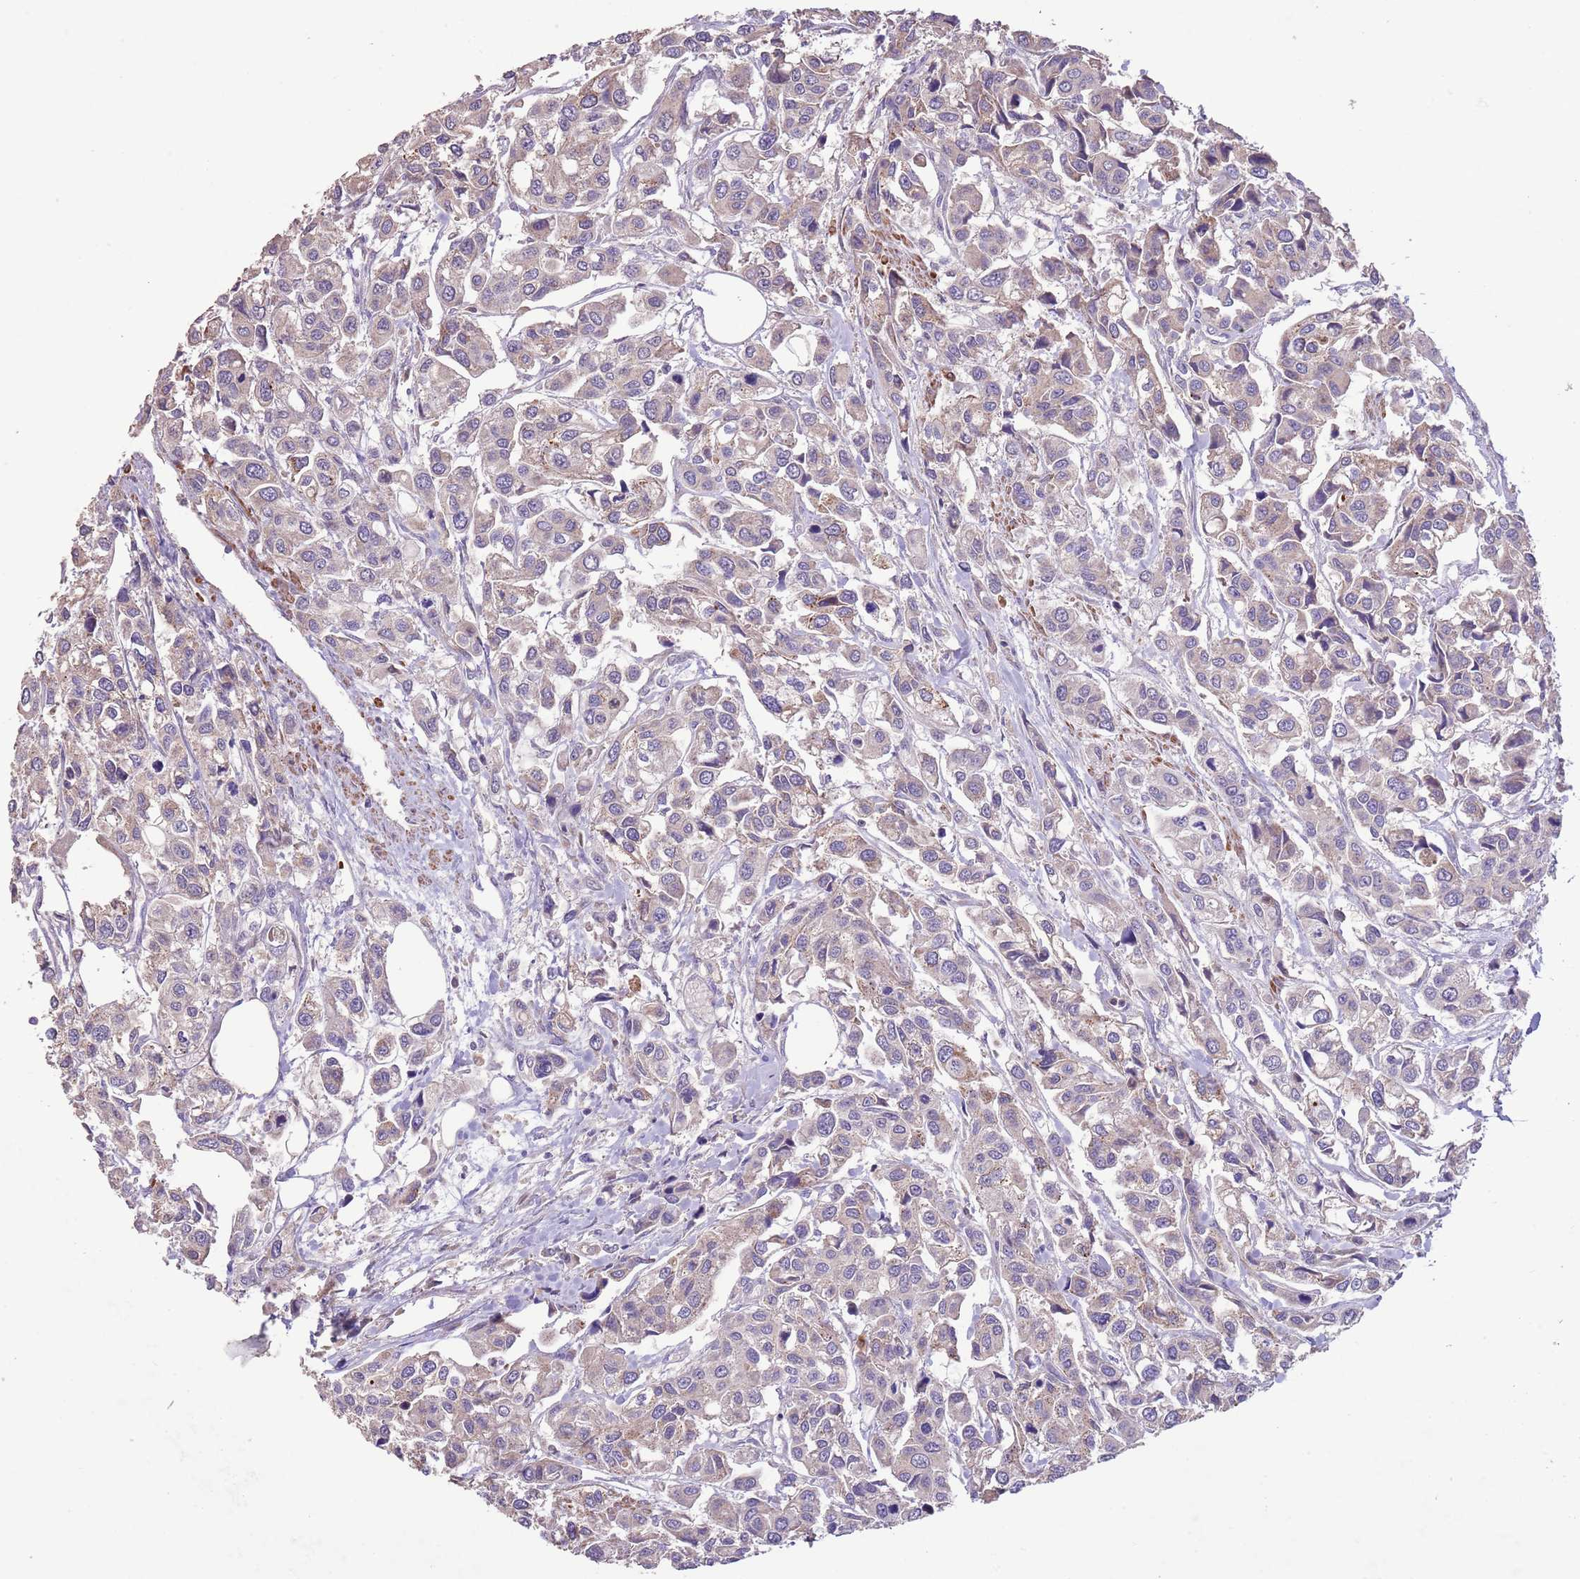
{"staining": {"intensity": "negative", "quantity": "none", "location": "none"}, "tissue": "urothelial cancer", "cell_type": "Tumor cells", "image_type": "cancer", "snomed": [{"axis": "morphology", "description": "Urothelial carcinoma, High grade"}, {"axis": "topography", "description": "Urinary bladder"}], "caption": "There is no significant positivity in tumor cells of urothelial carcinoma (high-grade).", "gene": "PIGA", "patient": {"sex": "male", "age": 67}}